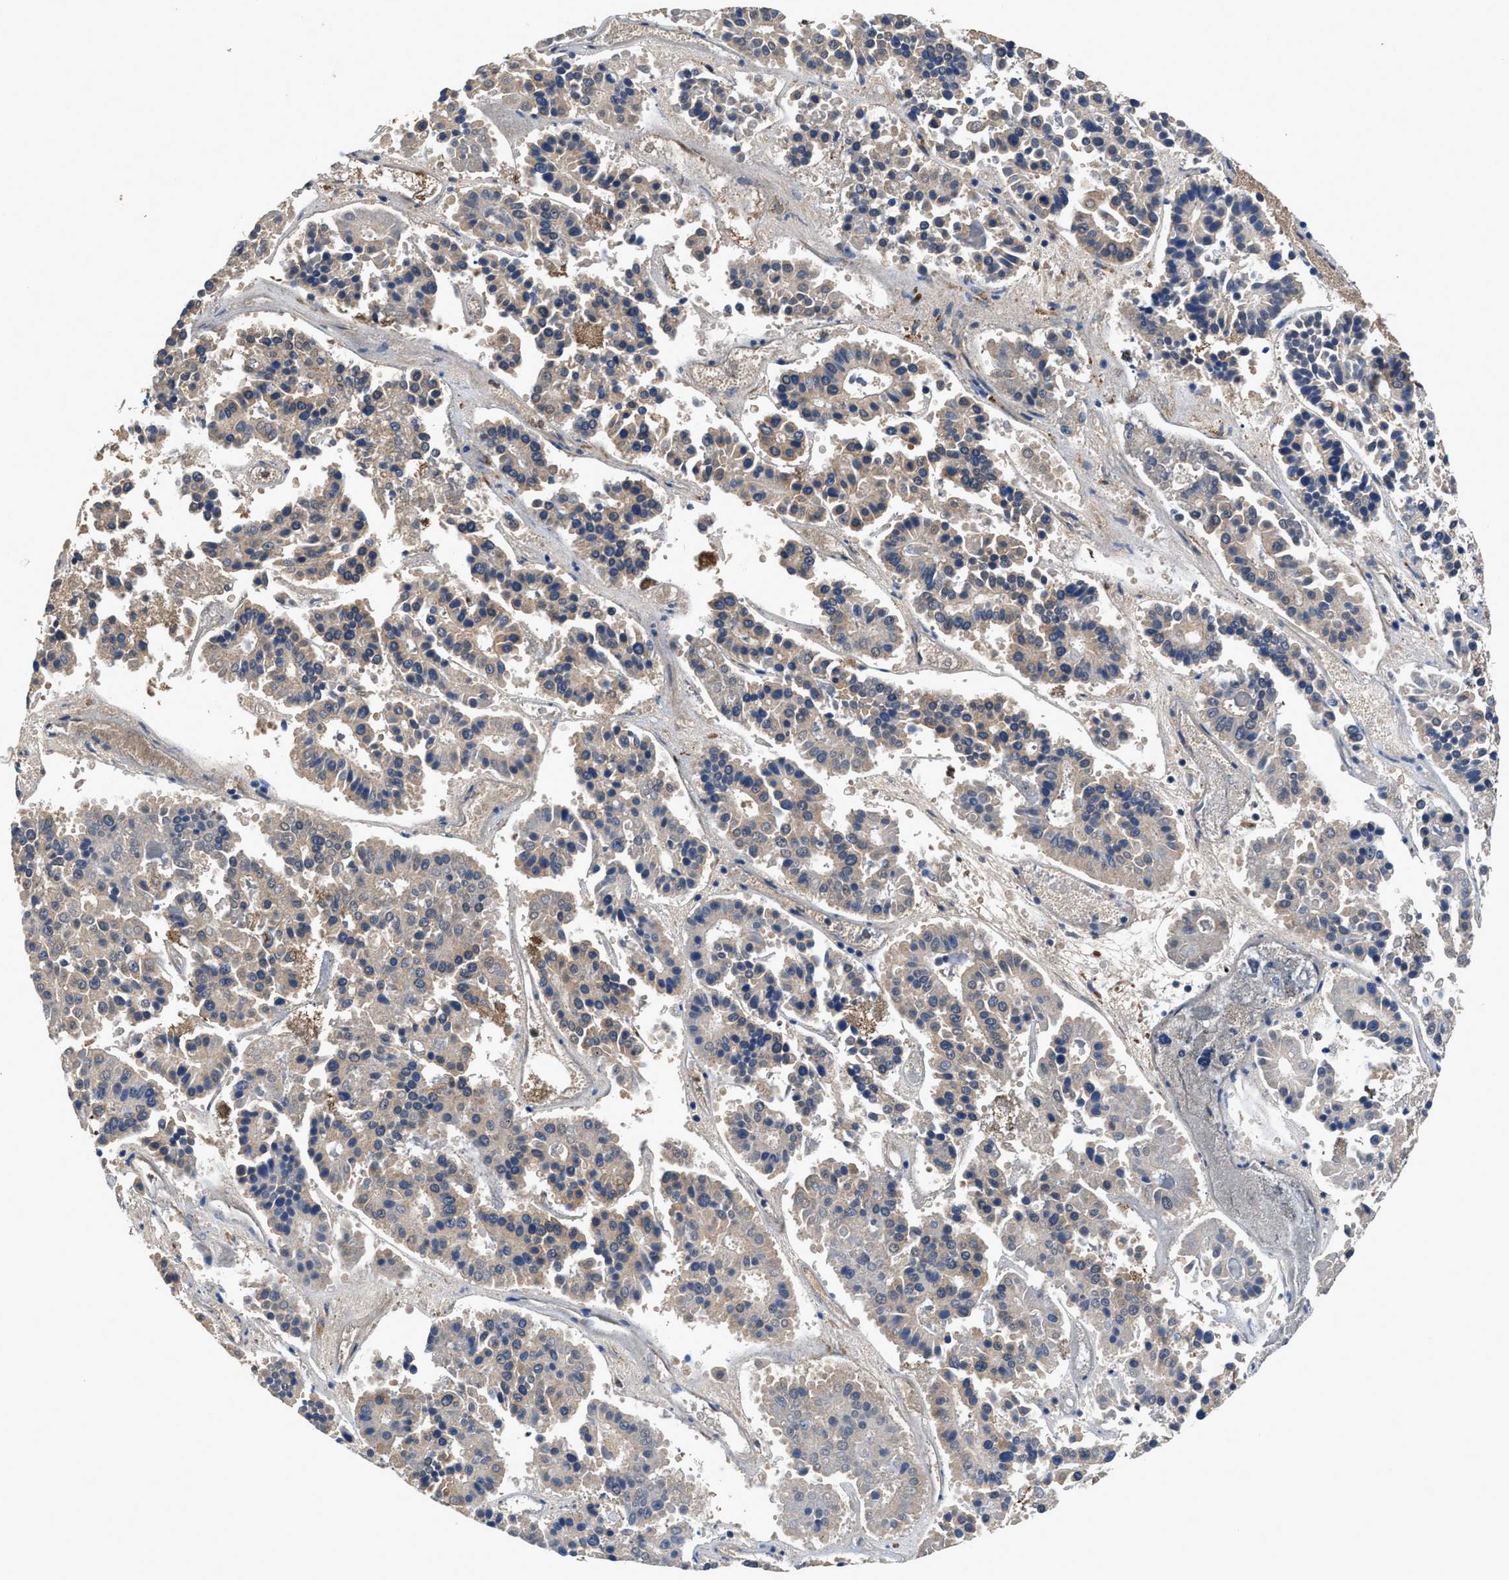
{"staining": {"intensity": "weak", "quantity": "<25%", "location": "cytoplasmic/membranous"}, "tissue": "pancreatic cancer", "cell_type": "Tumor cells", "image_type": "cancer", "snomed": [{"axis": "morphology", "description": "Adenocarcinoma, NOS"}, {"axis": "topography", "description": "Pancreas"}], "caption": "Pancreatic cancer (adenocarcinoma) was stained to show a protein in brown. There is no significant expression in tumor cells. (Brightfield microscopy of DAB (3,3'-diaminobenzidine) immunohistochemistry (IHC) at high magnification).", "gene": "IDNK", "patient": {"sex": "male", "age": 50}}